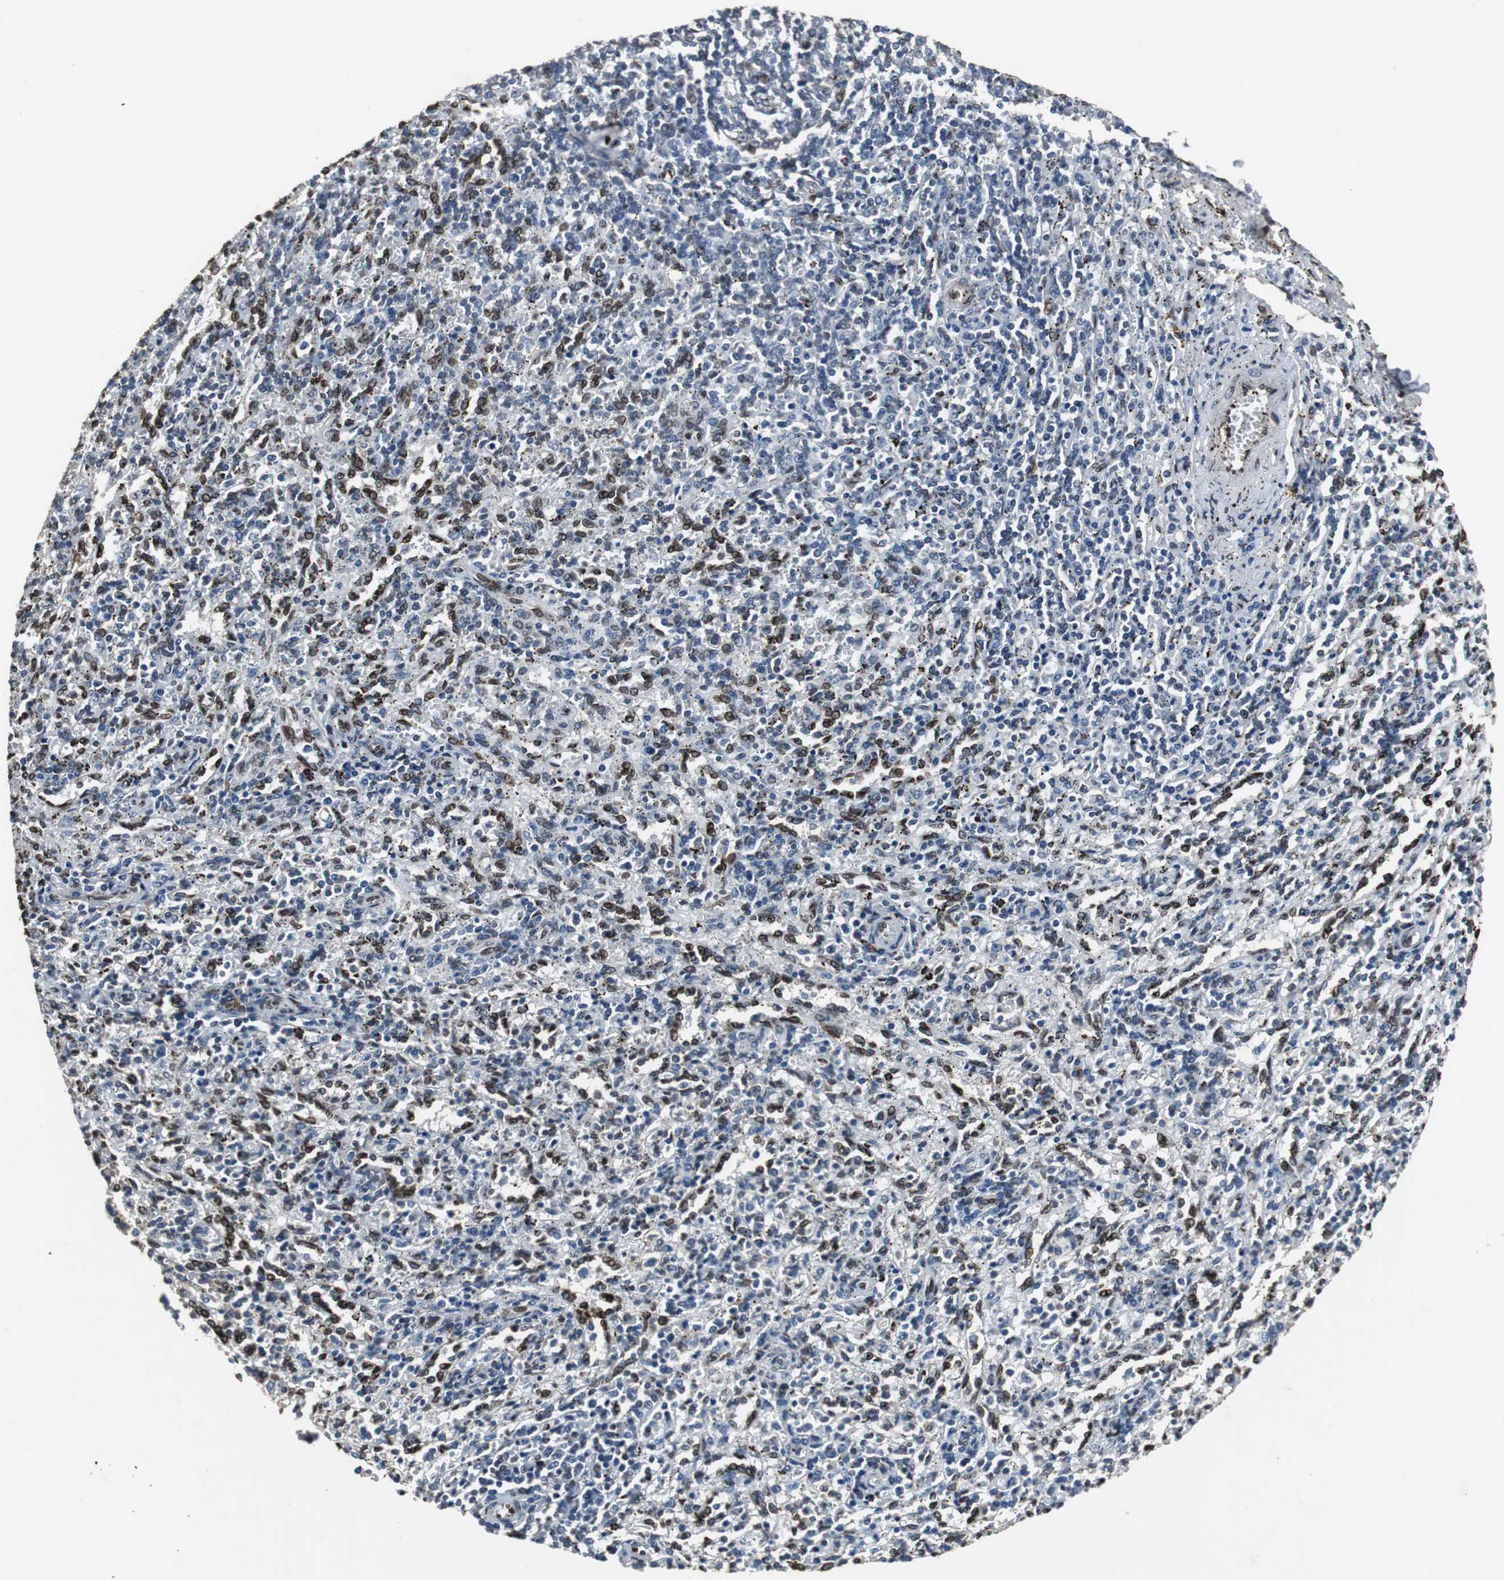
{"staining": {"intensity": "moderate", "quantity": "<25%", "location": "cytoplasmic/membranous,nuclear"}, "tissue": "spleen", "cell_type": "Cells in red pulp", "image_type": "normal", "snomed": [{"axis": "morphology", "description": "Normal tissue, NOS"}, {"axis": "topography", "description": "Spleen"}], "caption": "Immunohistochemical staining of normal spleen reveals low levels of moderate cytoplasmic/membranous,nuclear staining in about <25% of cells in red pulp. The protein of interest is shown in brown color, while the nuclei are stained blue.", "gene": "LMNA", "patient": {"sex": "female", "age": 10}}